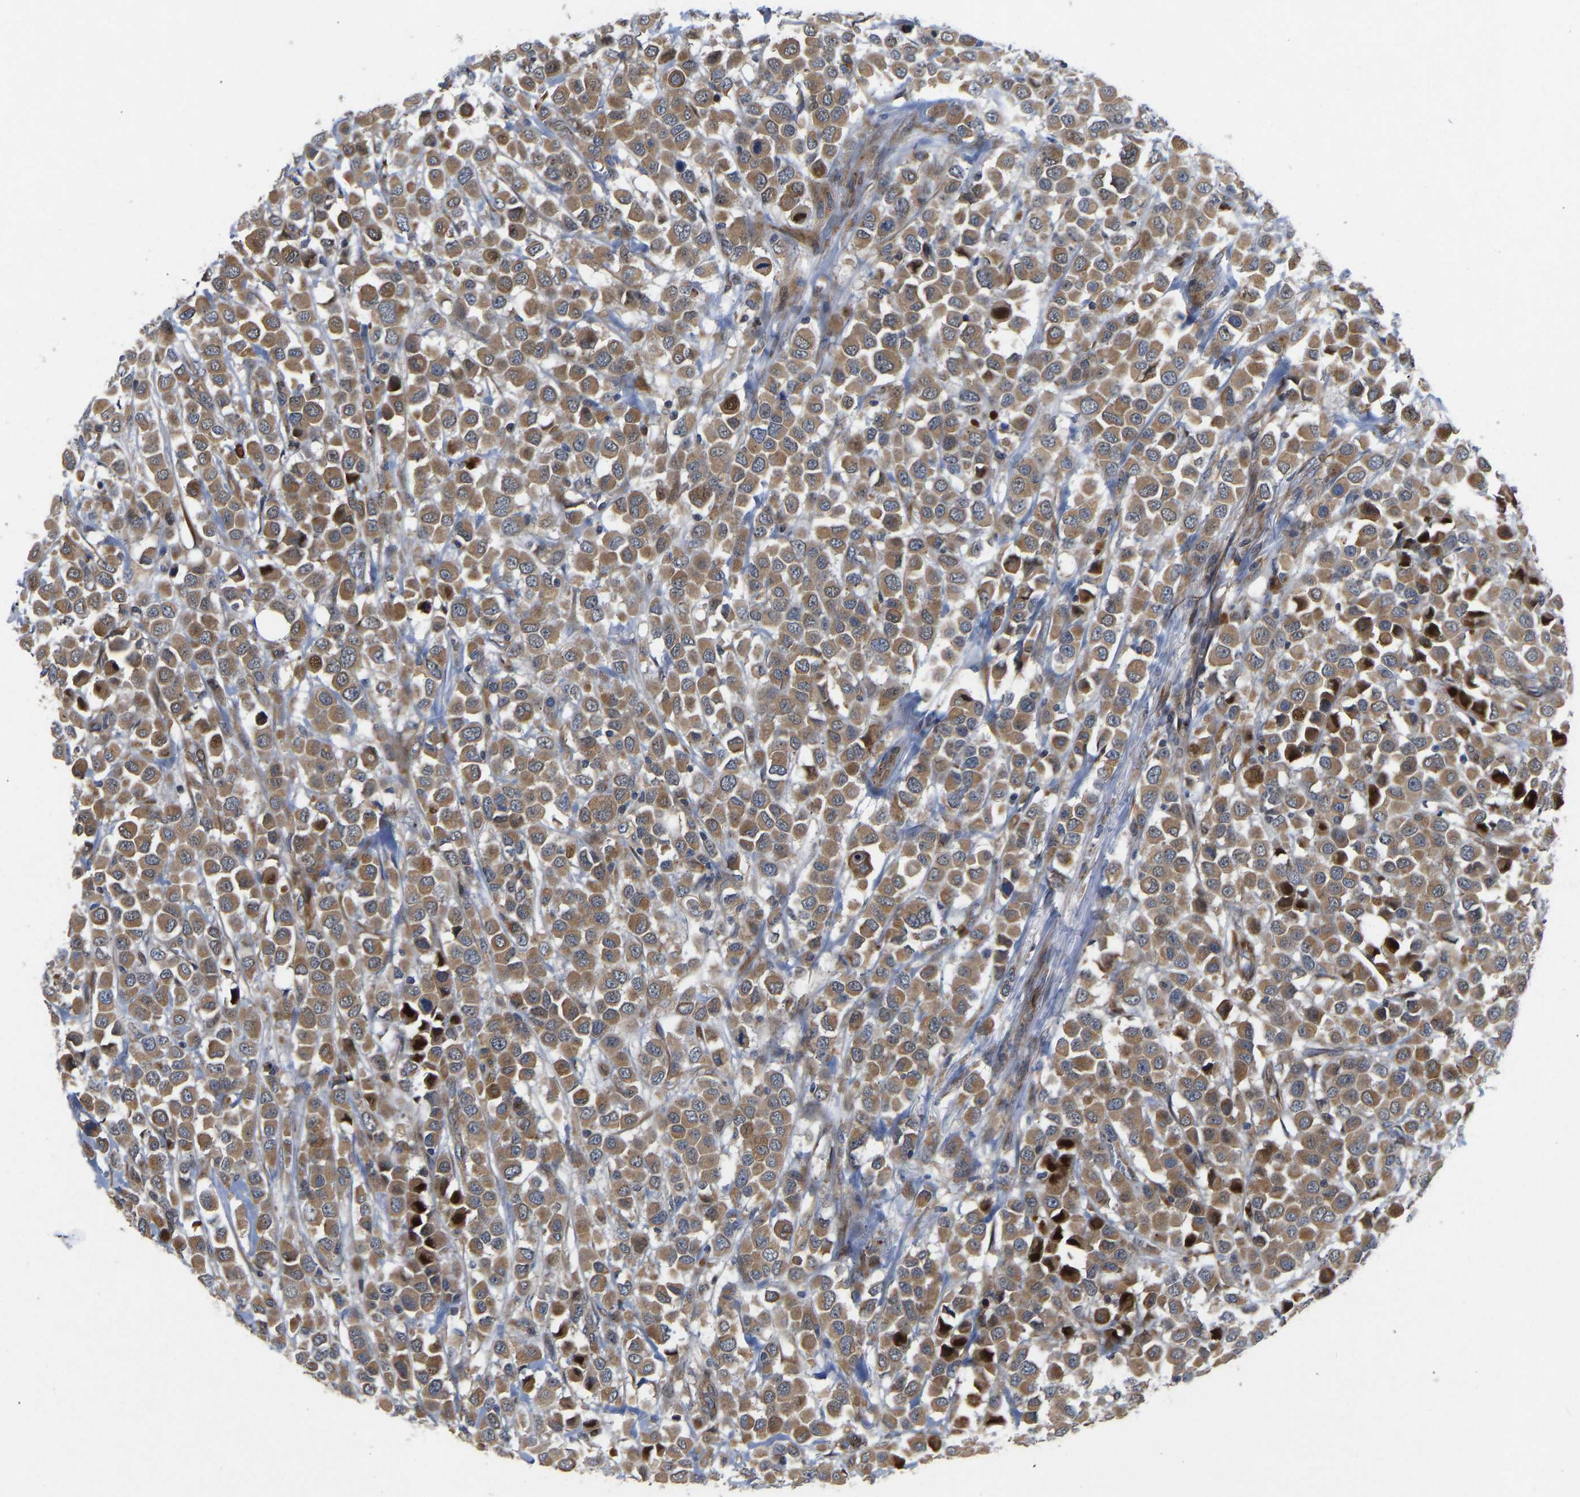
{"staining": {"intensity": "moderate", "quantity": ">75%", "location": "cytoplasmic/membranous"}, "tissue": "breast cancer", "cell_type": "Tumor cells", "image_type": "cancer", "snomed": [{"axis": "morphology", "description": "Duct carcinoma"}, {"axis": "topography", "description": "Breast"}], "caption": "Breast cancer (invasive ductal carcinoma) was stained to show a protein in brown. There is medium levels of moderate cytoplasmic/membranous positivity in approximately >75% of tumor cells.", "gene": "TMEM38B", "patient": {"sex": "female", "age": 61}}